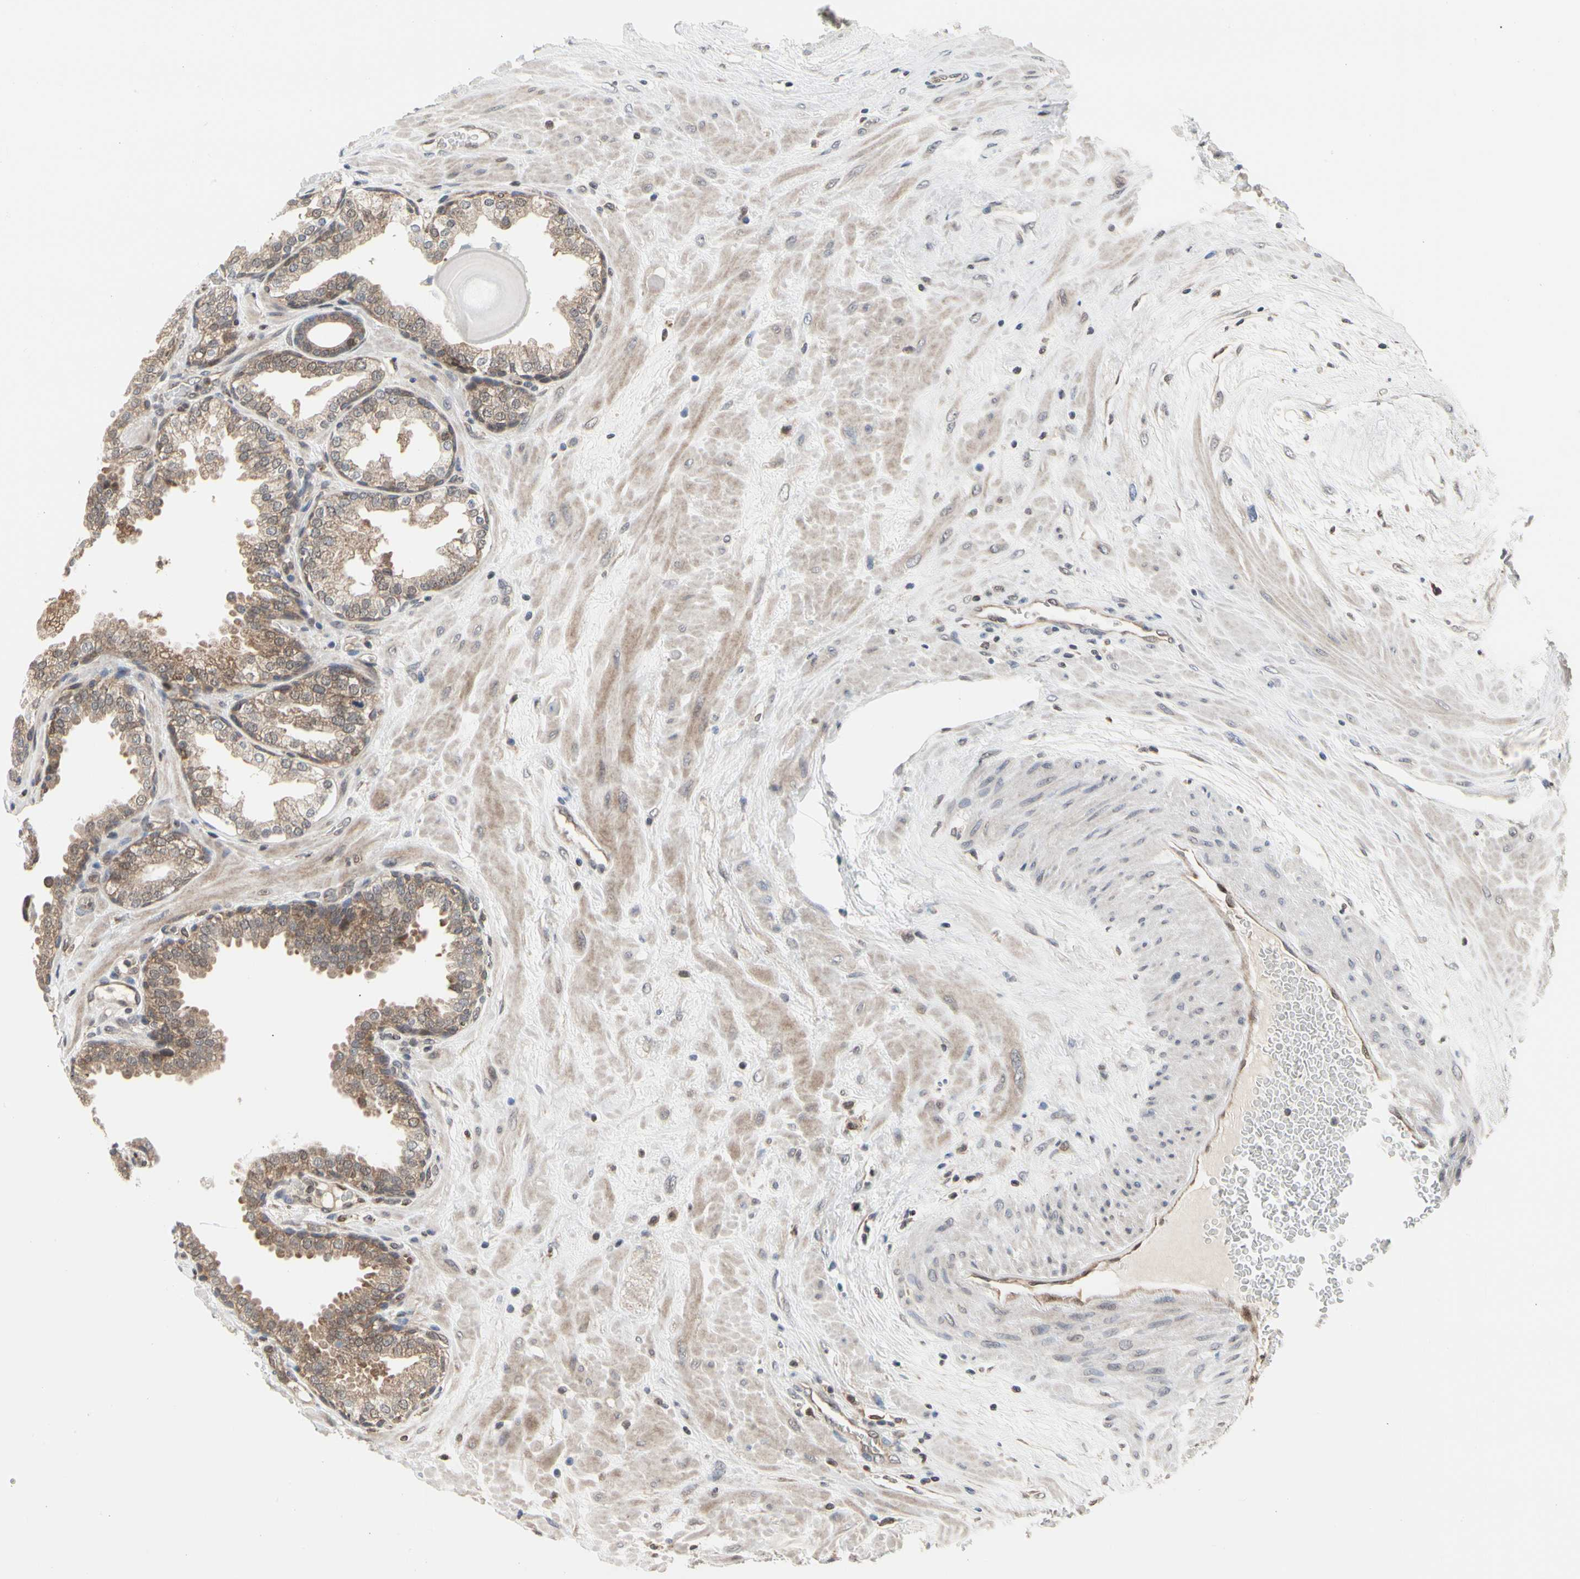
{"staining": {"intensity": "weak", "quantity": ">75%", "location": "cytoplasmic/membranous"}, "tissue": "prostate", "cell_type": "Glandular cells", "image_type": "normal", "snomed": [{"axis": "morphology", "description": "Normal tissue, NOS"}, {"axis": "topography", "description": "Prostate"}], "caption": "The histopathology image shows staining of benign prostate, revealing weak cytoplasmic/membranous protein staining (brown color) within glandular cells. (Brightfield microscopy of DAB IHC at high magnification).", "gene": "CDK5", "patient": {"sex": "male", "age": 51}}